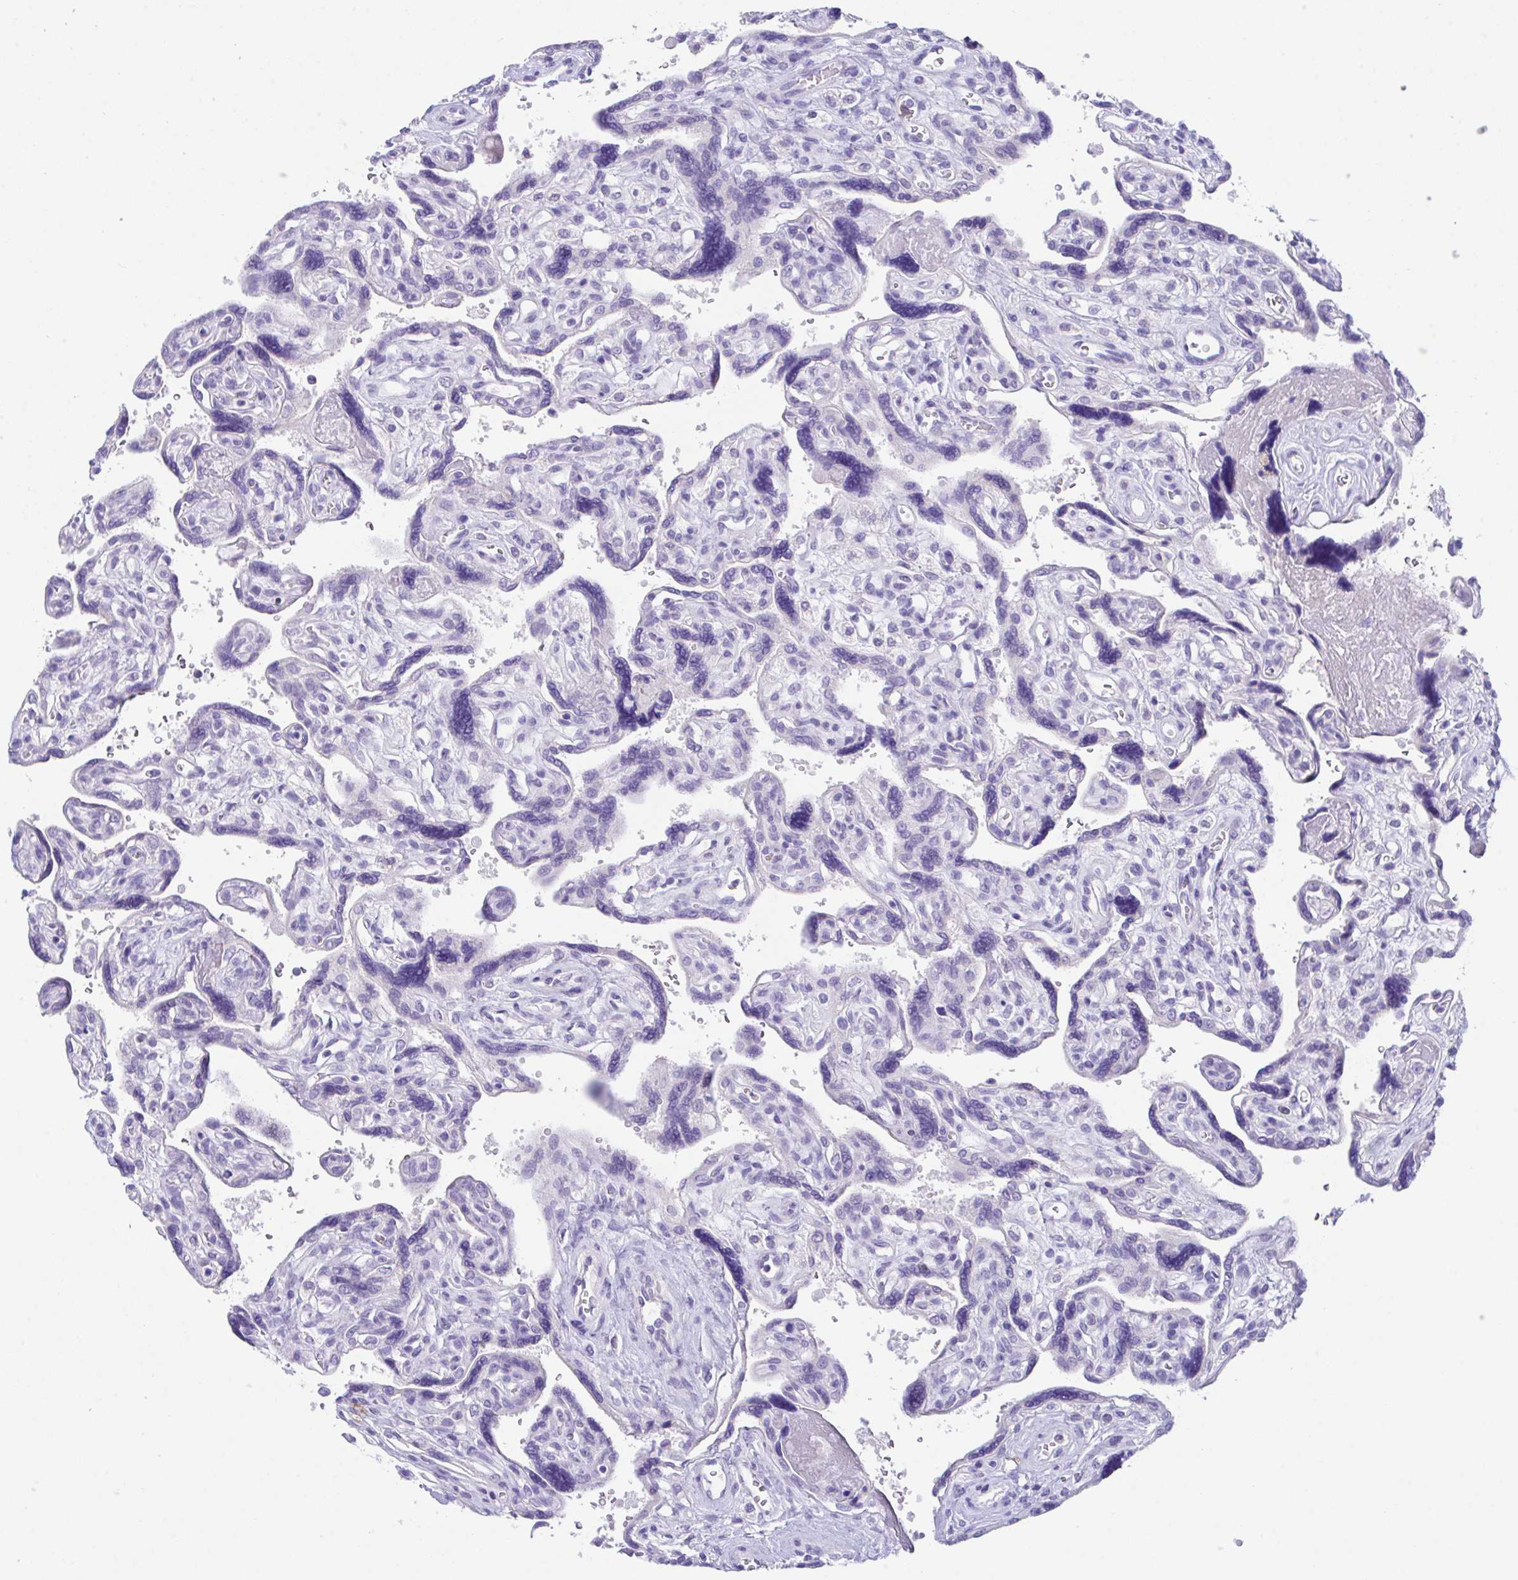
{"staining": {"intensity": "negative", "quantity": "none", "location": "none"}, "tissue": "placenta", "cell_type": "Trophoblastic cells", "image_type": "normal", "snomed": [{"axis": "morphology", "description": "Normal tissue, NOS"}, {"axis": "topography", "description": "Placenta"}], "caption": "The immunohistochemistry micrograph has no significant positivity in trophoblastic cells of placenta.", "gene": "HOXB4", "patient": {"sex": "female", "age": 39}}